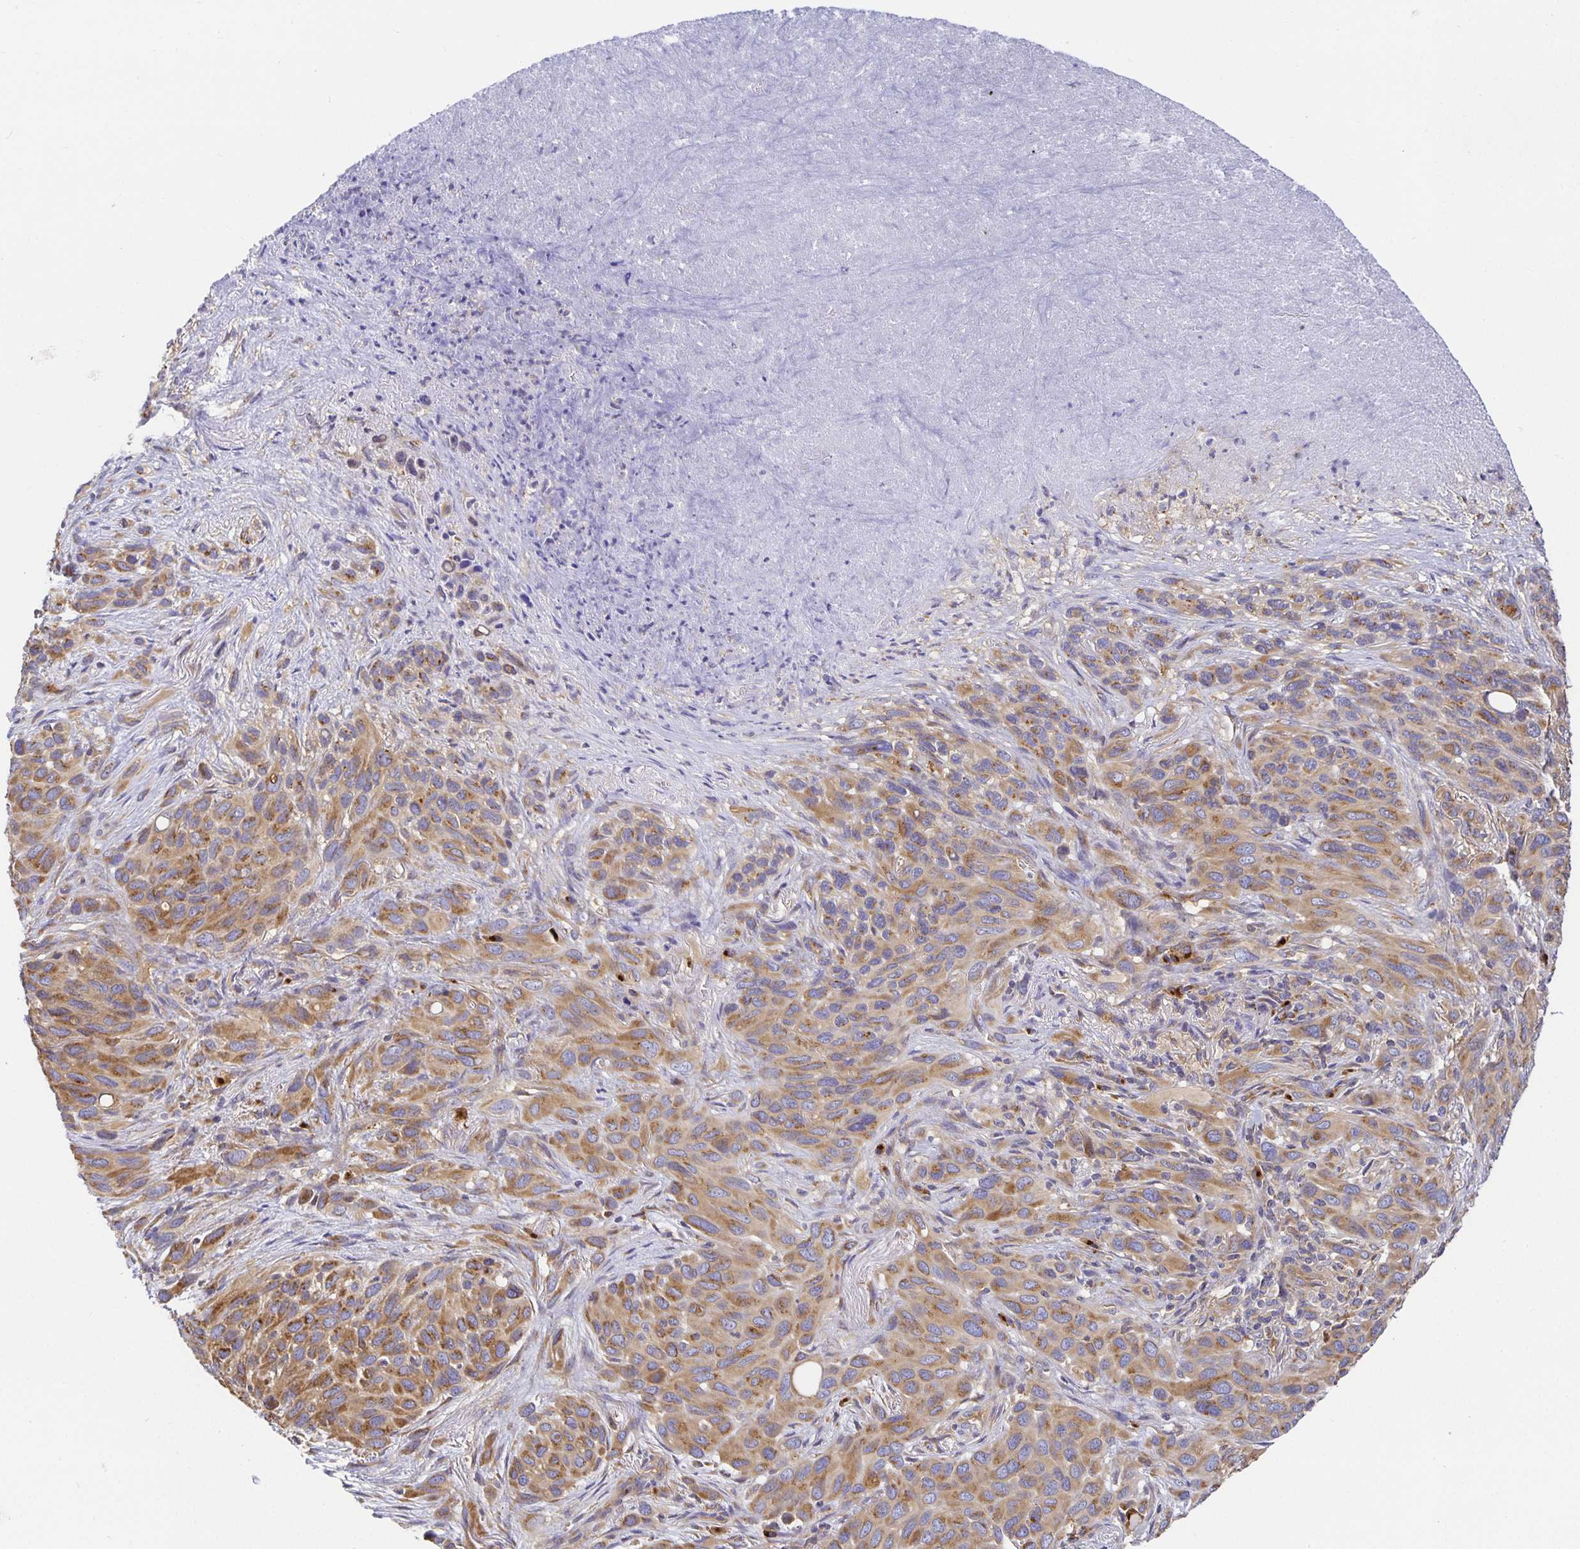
{"staining": {"intensity": "moderate", "quantity": ">75%", "location": "cytoplasmic/membranous"}, "tissue": "melanoma", "cell_type": "Tumor cells", "image_type": "cancer", "snomed": [{"axis": "morphology", "description": "Malignant melanoma, Metastatic site"}, {"axis": "topography", "description": "Lung"}], "caption": "A histopathology image of human melanoma stained for a protein reveals moderate cytoplasmic/membranous brown staining in tumor cells. (DAB (3,3'-diaminobenzidine) IHC, brown staining for protein, blue staining for nuclei).", "gene": "USO1", "patient": {"sex": "male", "age": 48}}